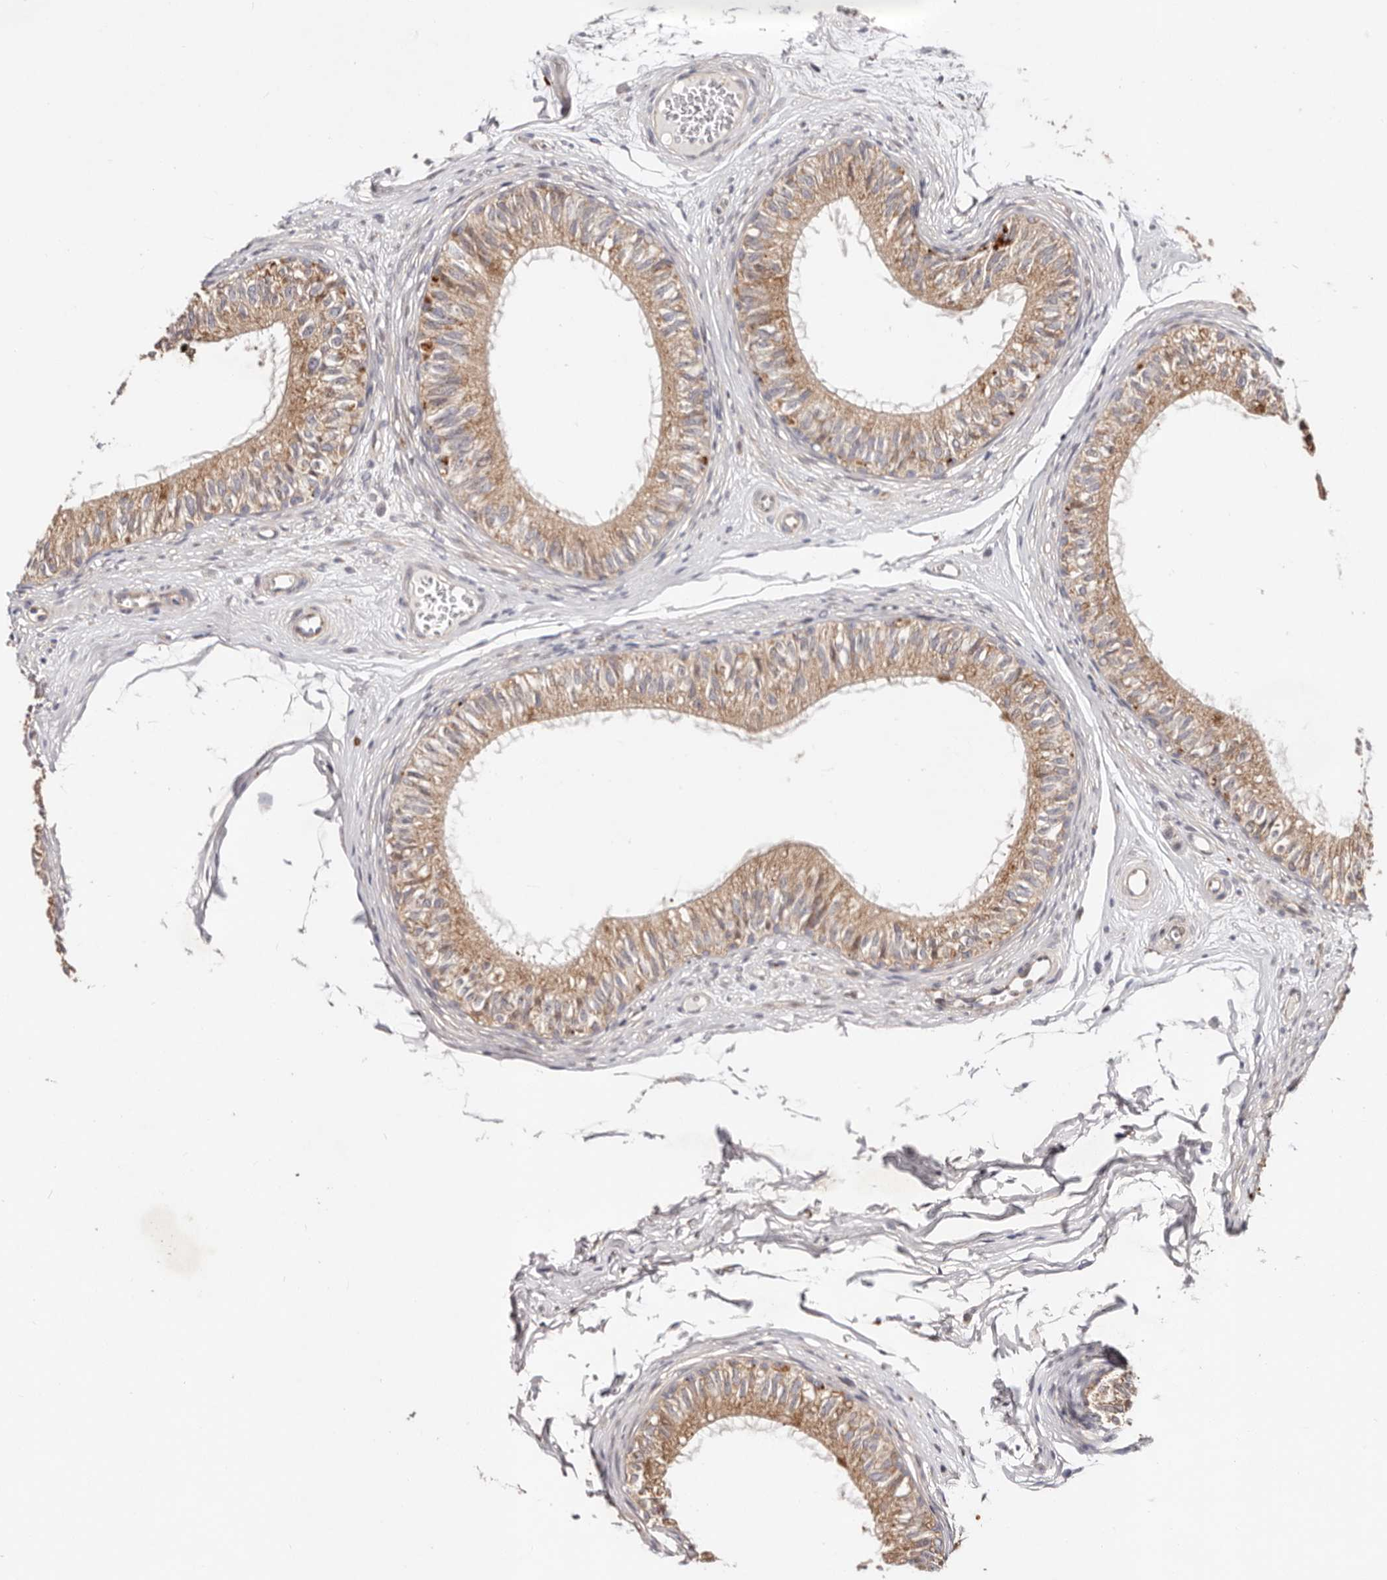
{"staining": {"intensity": "moderate", "quantity": ">75%", "location": "cytoplasmic/membranous"}, "tissue": "epididymis", "cell_type": "Glandular cells", "image_type": "normal", "snomed": [{"axis": "morphology", "description": "Normal tissue, NOS"}, {"axis": "morphology", "description": "Seminoma in situ"}, {"axis": "topography", "description": "Testis"}, {"axis": "topography", "description": "Epididymis"}], "caption": "Protein expression analysis of benign human epididymis reveals moderate cytoplasmic/membranous staining in about >75% of glandular cells. Nuclei are stained in blue.", "gene": "USP33", "patient": {"sex": "male", "age": 28}}